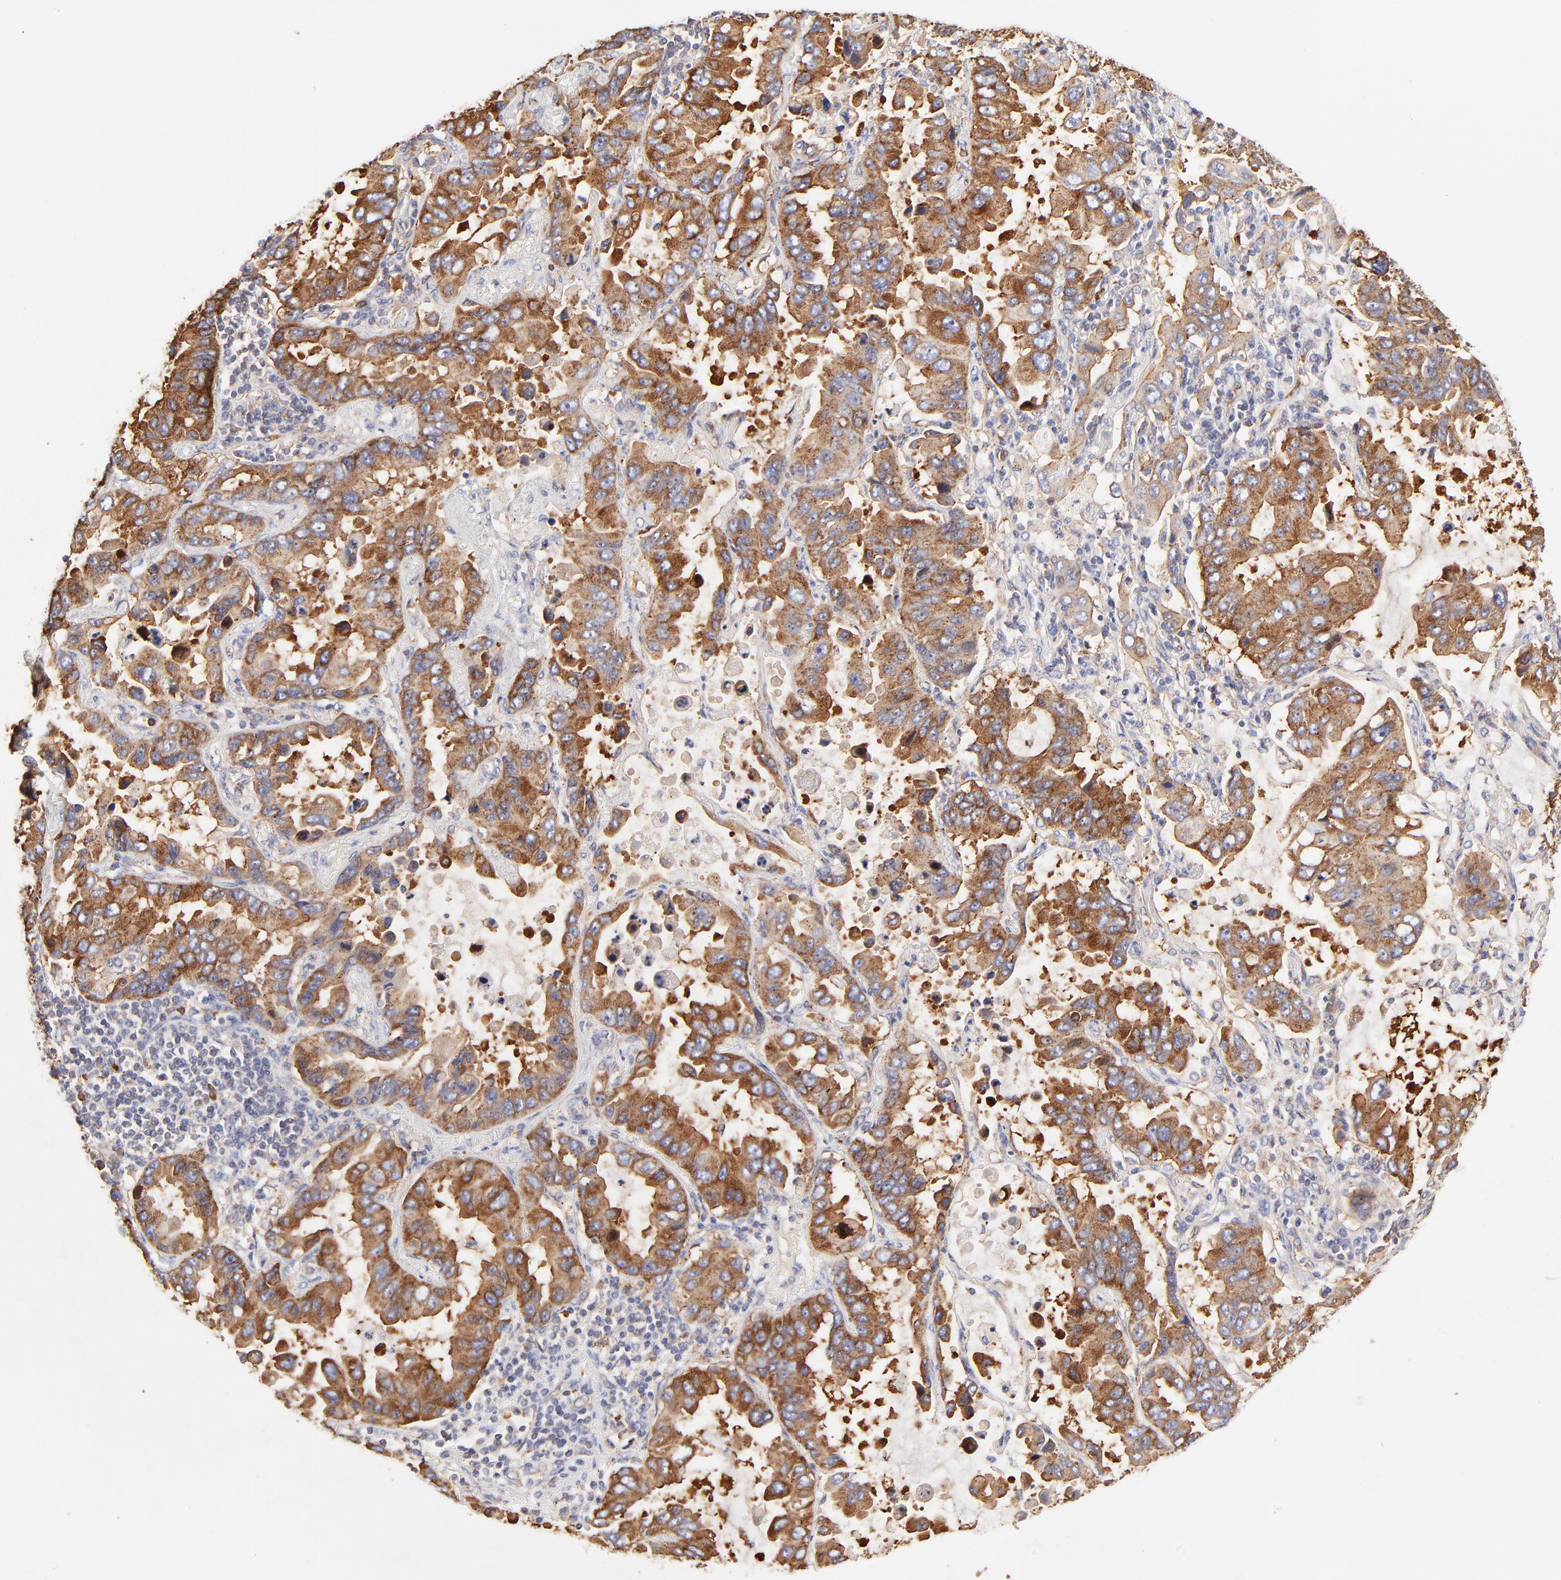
{"staining": {"intensity": "moderate", "quantity": "25%-75%", "location": "cytoplasmic/membranous"}, "tissue": "lung cancer", "cell_type": "Tumor cells", "image_type": "cancer", "snomed": [{"axis": "morphology", "description": "Adenocarcinoma, NOS"}, {"axis": "topography", "description": "Lung"}], "caption": "Brown immunohistochemical staining in human adenocarcinoma (lung) shows moderate cytoplasmic/membranous positivity in about 25%-75% of tumor cells.", "gene": "CD2AP", "patient": {"sex": "male", "age": 64}}